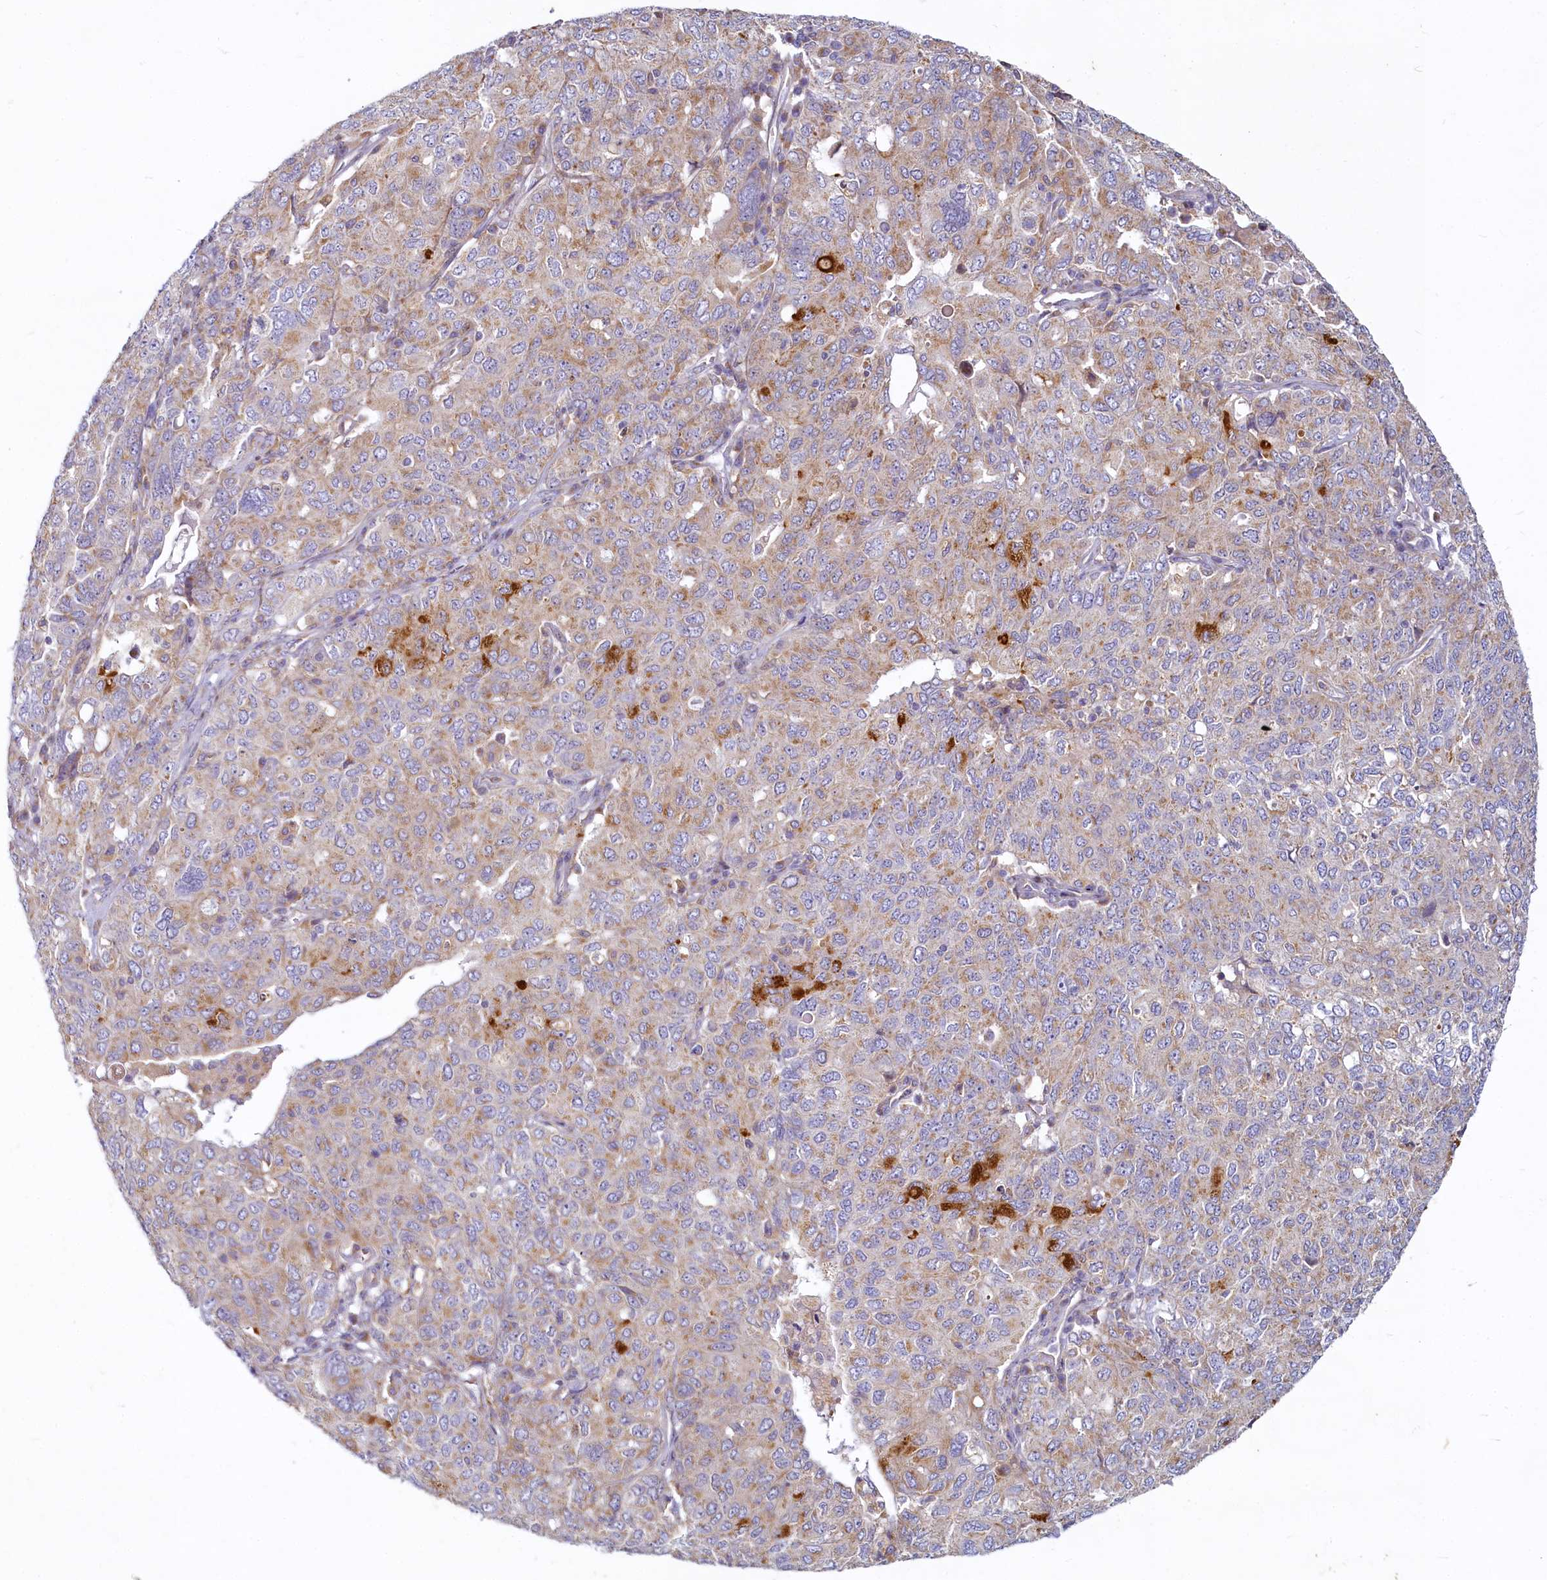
{"staining": {"intensity": "moderate", "quantity": "<25%", "location": "cytoplasmic/membranous"}, "tissue": "ovarian cancer", "cell_type": "Tumor cells", "image_type": "cancer", "snomed": [{"axis": "morphology", "description": "Carcinoma, endometroid"}, {"axis": "topography", "description": "Ovary"}], "caption": "Tumor cells reveal moderate cytoplasmic/membranous staining in about <25% of cells in ovarian endometroid carcinoma. Using DAB (brown) and hematoxylin (blue) stains, captured at high magnification using brightfield microscopy.", "gene": "ADCY2", "patient": {"sex": "female", "age": 62}}